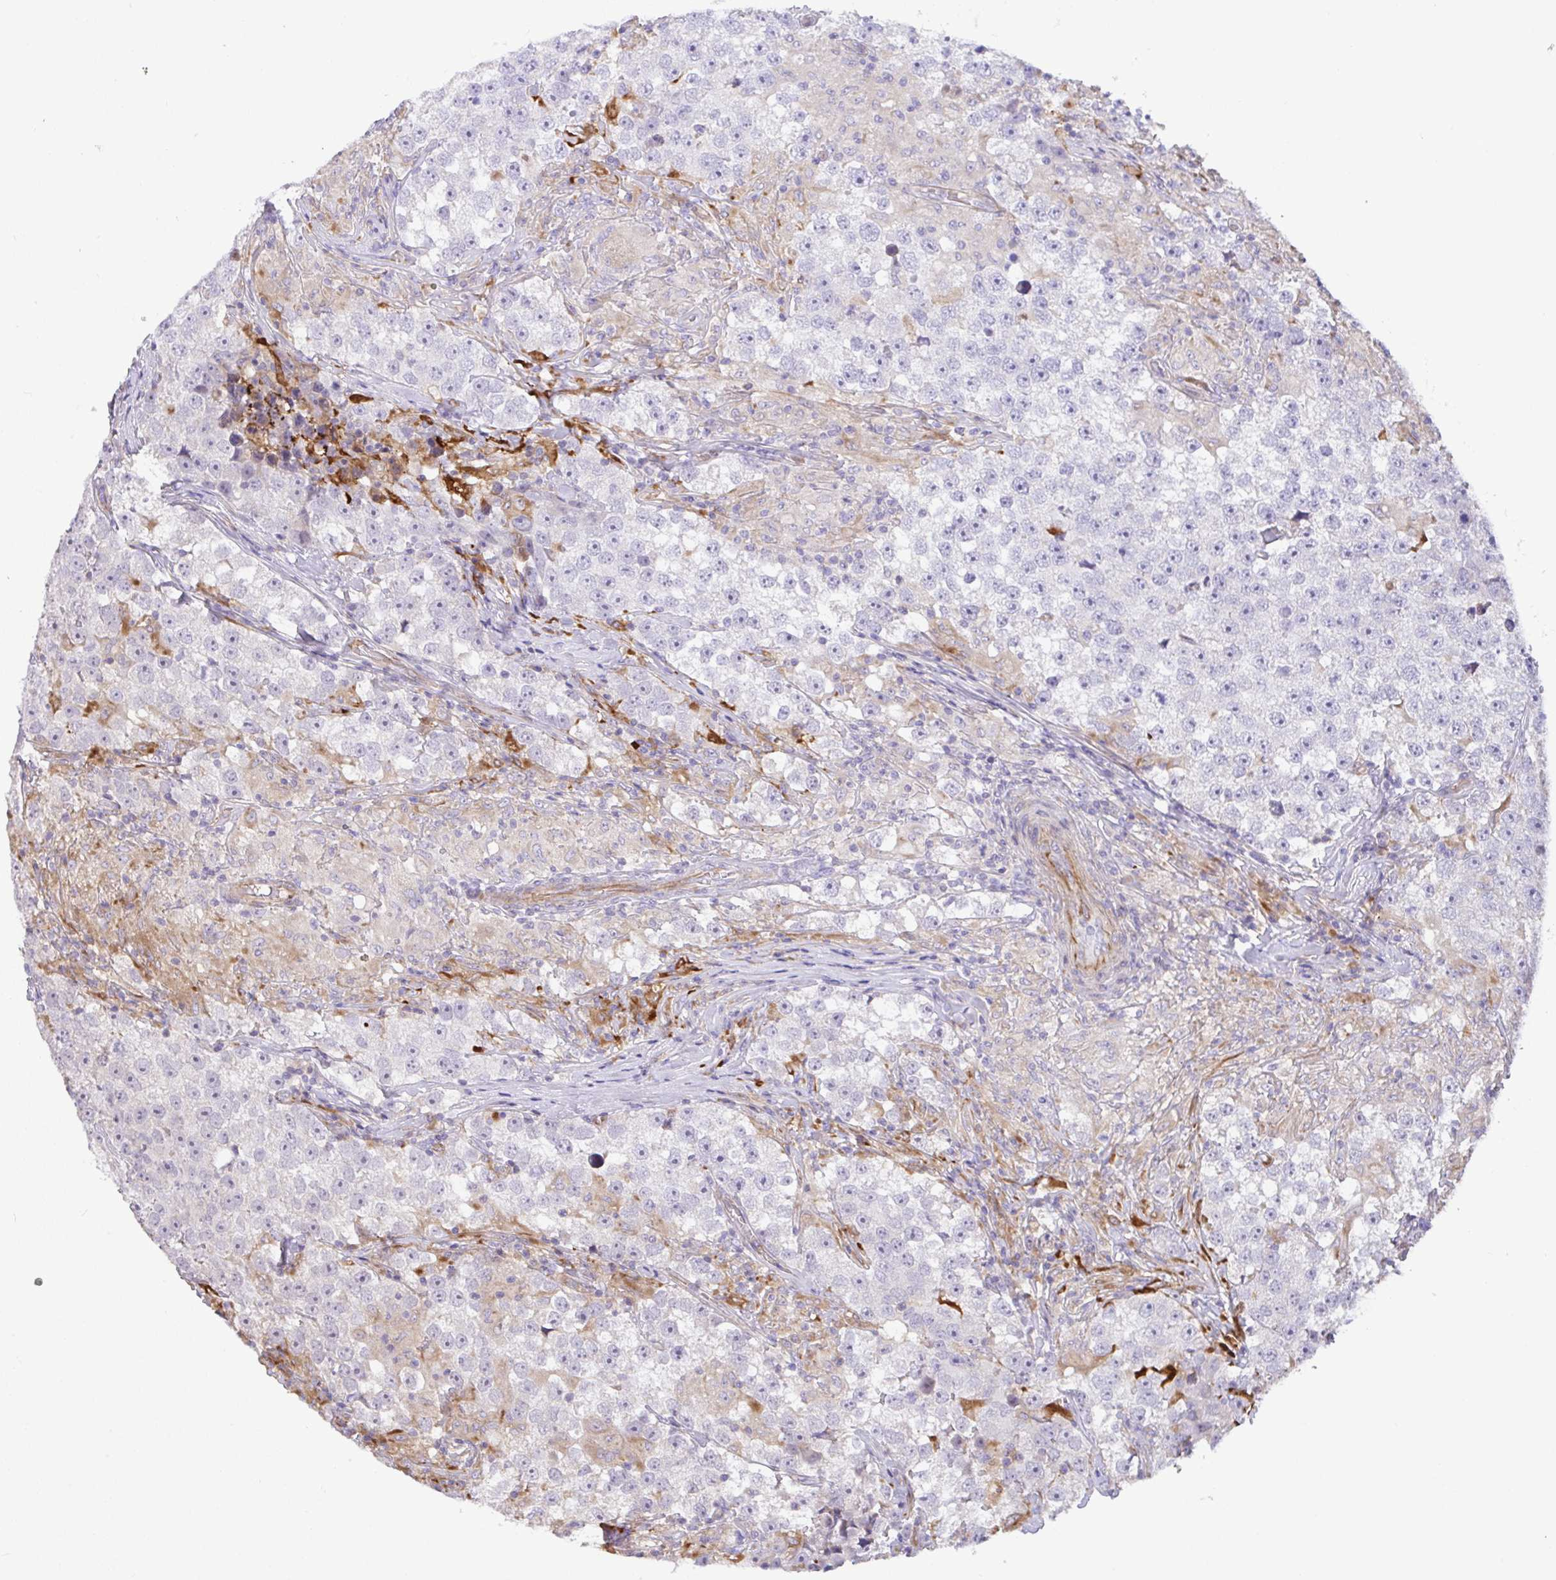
{"staining": {"intensity": "negative", "quantity": "none", "location": "none"}, "tissue": "testis cancer", "cell_type": "Tumor cells", "image_type": "cancer", "snomed": [{"axis": "morphology", "description": "Seminoma, NOS"}, {"axis": "topography", "description": "Testis"}], "caption": "Image shows no protein expression in tumor cells of testis cancer tissue.", "gene": "GRID2", "patient": {"sex": "male", "age": 46}}